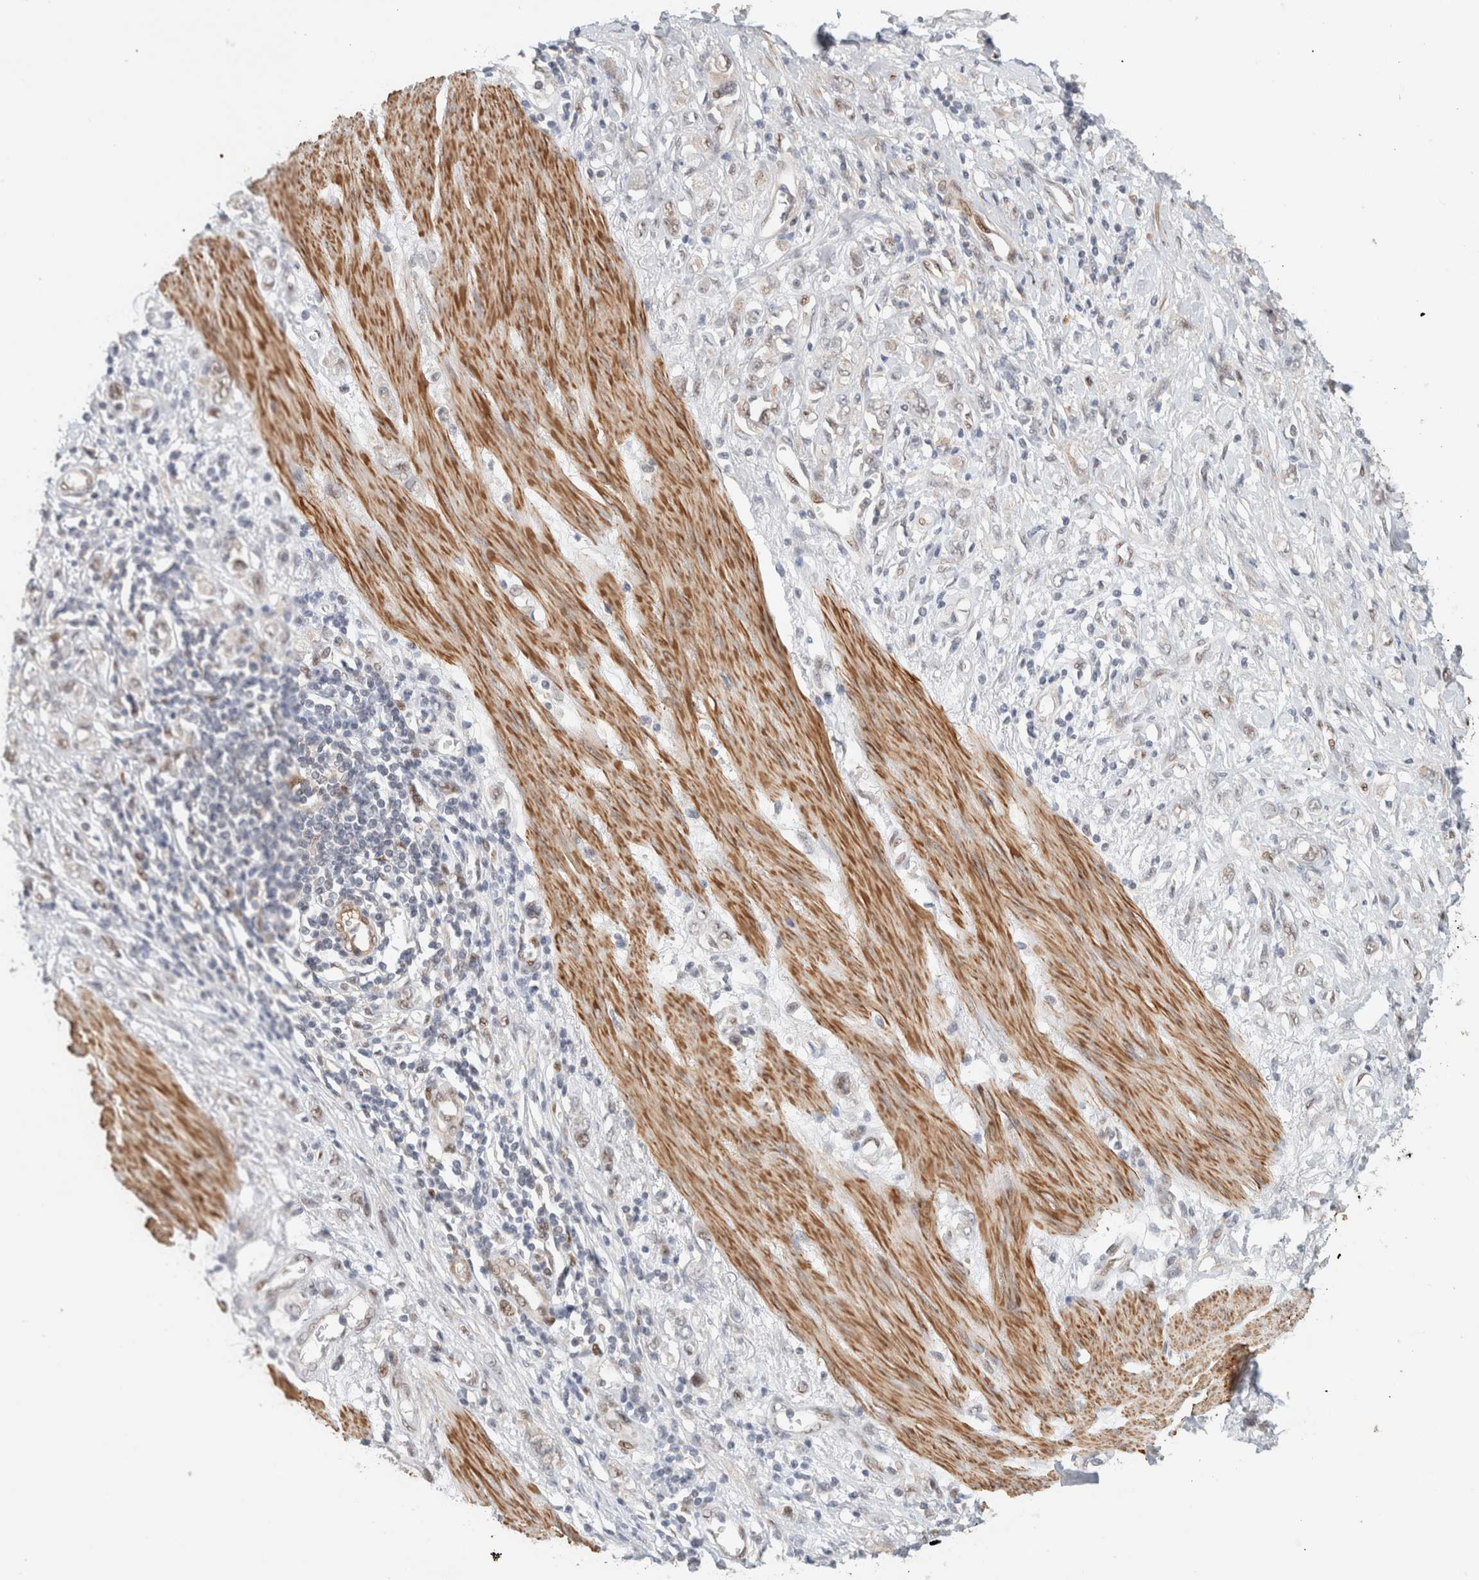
{"staining": {"intensity": "negative", "quantity": "none", "location": "none"}, "tissue": "stomach cancer", "cell_type": "Tumor cells", "image_type": "cancer", "snomed": [{"axis": "morphology", "description": "Adenocarcinoma, NOS"}, {"axis": "topography", "description": "Stomach"}], "caption": "High magnification brightfield microscopy of adenocarcinoma (stomach) stained with DAB (3,3'-diaminobenzidine) (brown) and counterstained with hematoxylin (blue): tumor cells show no significant staining. The staining was performed using DAB to visualize the protein expression in brown, while the nuclei were stained in blue with hematoxylin (Magnification: 20x).", "gene": "ID3", "patient": {"sex": "female", "age": 76}}